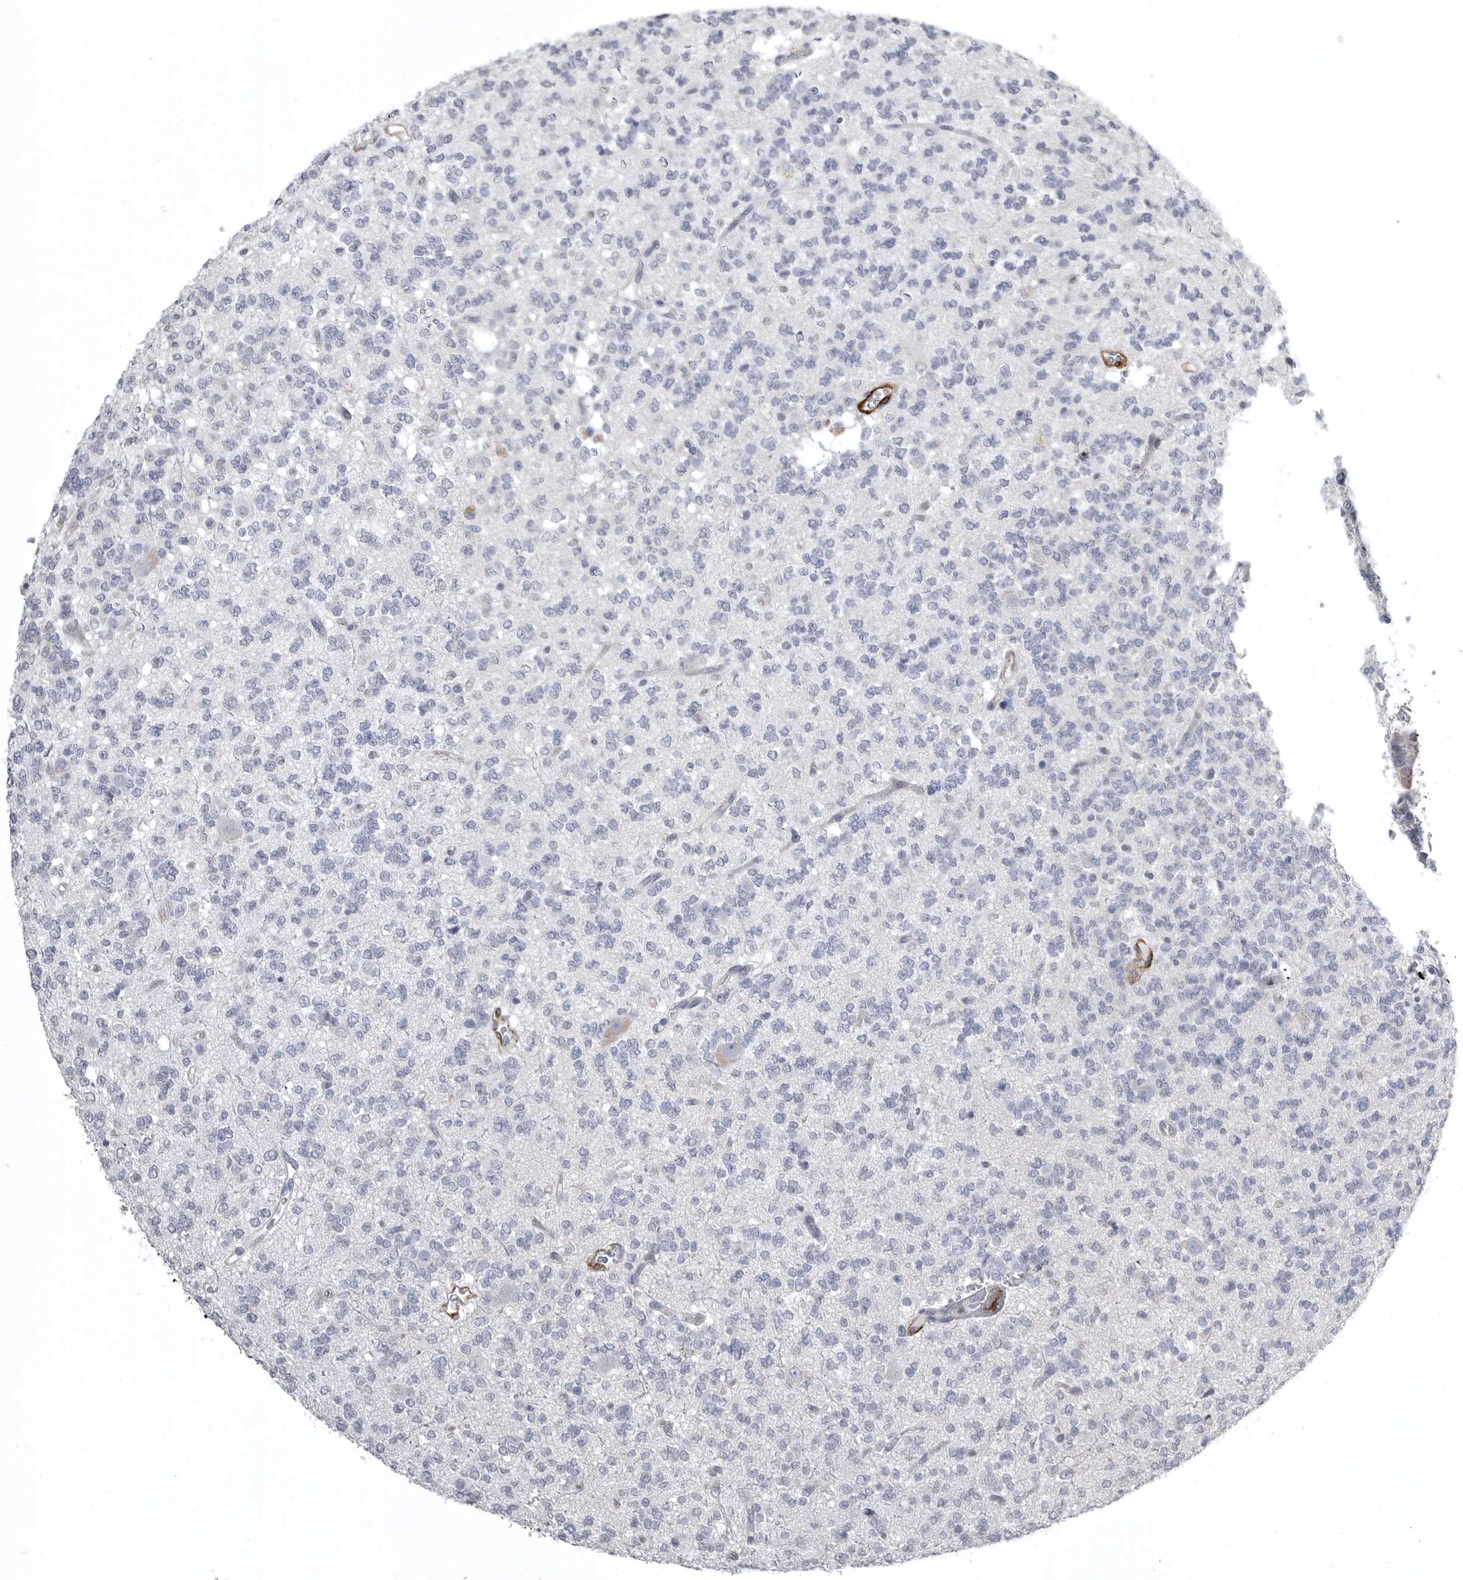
{"staining": {"intensity": "negative", "quantity": "none", "location": "none"}, "tissue": "glioma", "cell_type": "Tumor cells", "image_type": "cancer", "snomed": [{"axis": "morphology", "description": "Glioma, malignant, Low grade"}, {"axis": "topography", "description": "Brain"}], "caption": "IHC photomicrograph of malignant glioma (low-grade) stained for a protein (brown), which reveals no expression in tumor cells.", "gene": "AOC3", "patient": {"sex": "male", "age": 38}}